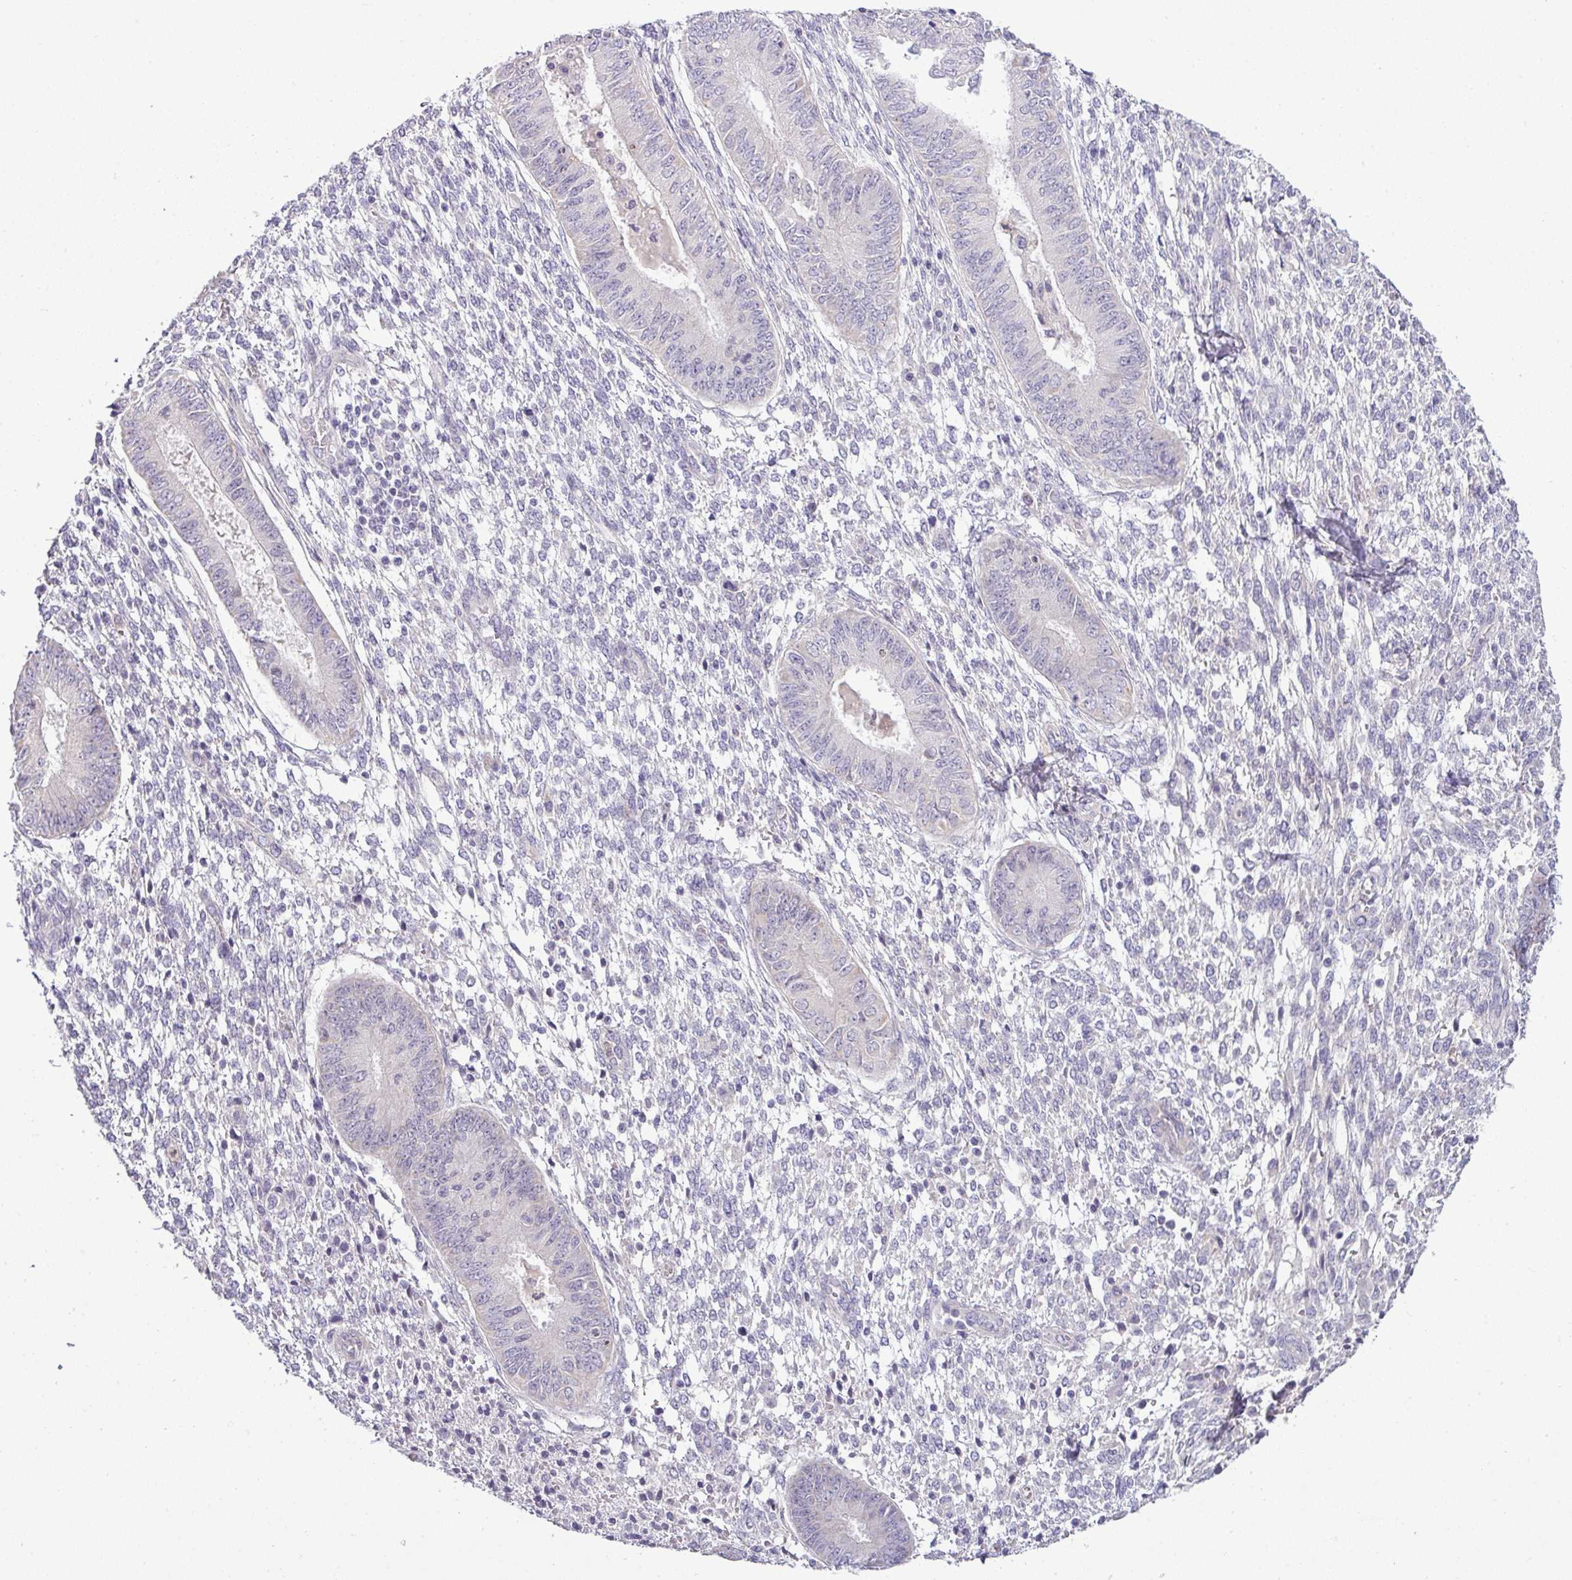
{"staining": {"intensity": "negative", "quantity": "none", "location": "none"}, "tissue": "endometrium", "cell_type": "Cells in endometrial stroma", "image_type": "normal", "snomed": [{"axis": "morphology", "description": "Normal tissue, NOS"}, {"axis": "topography", "description": "Endometrium"}], "caption": "IHC micrograph of unremarkable endometrium stained for a protein (brown), which reveals no positivity in cells in endometrial stroma.", "gene": "HBEGF", "patient": {"sex": "female", "age": 49}}